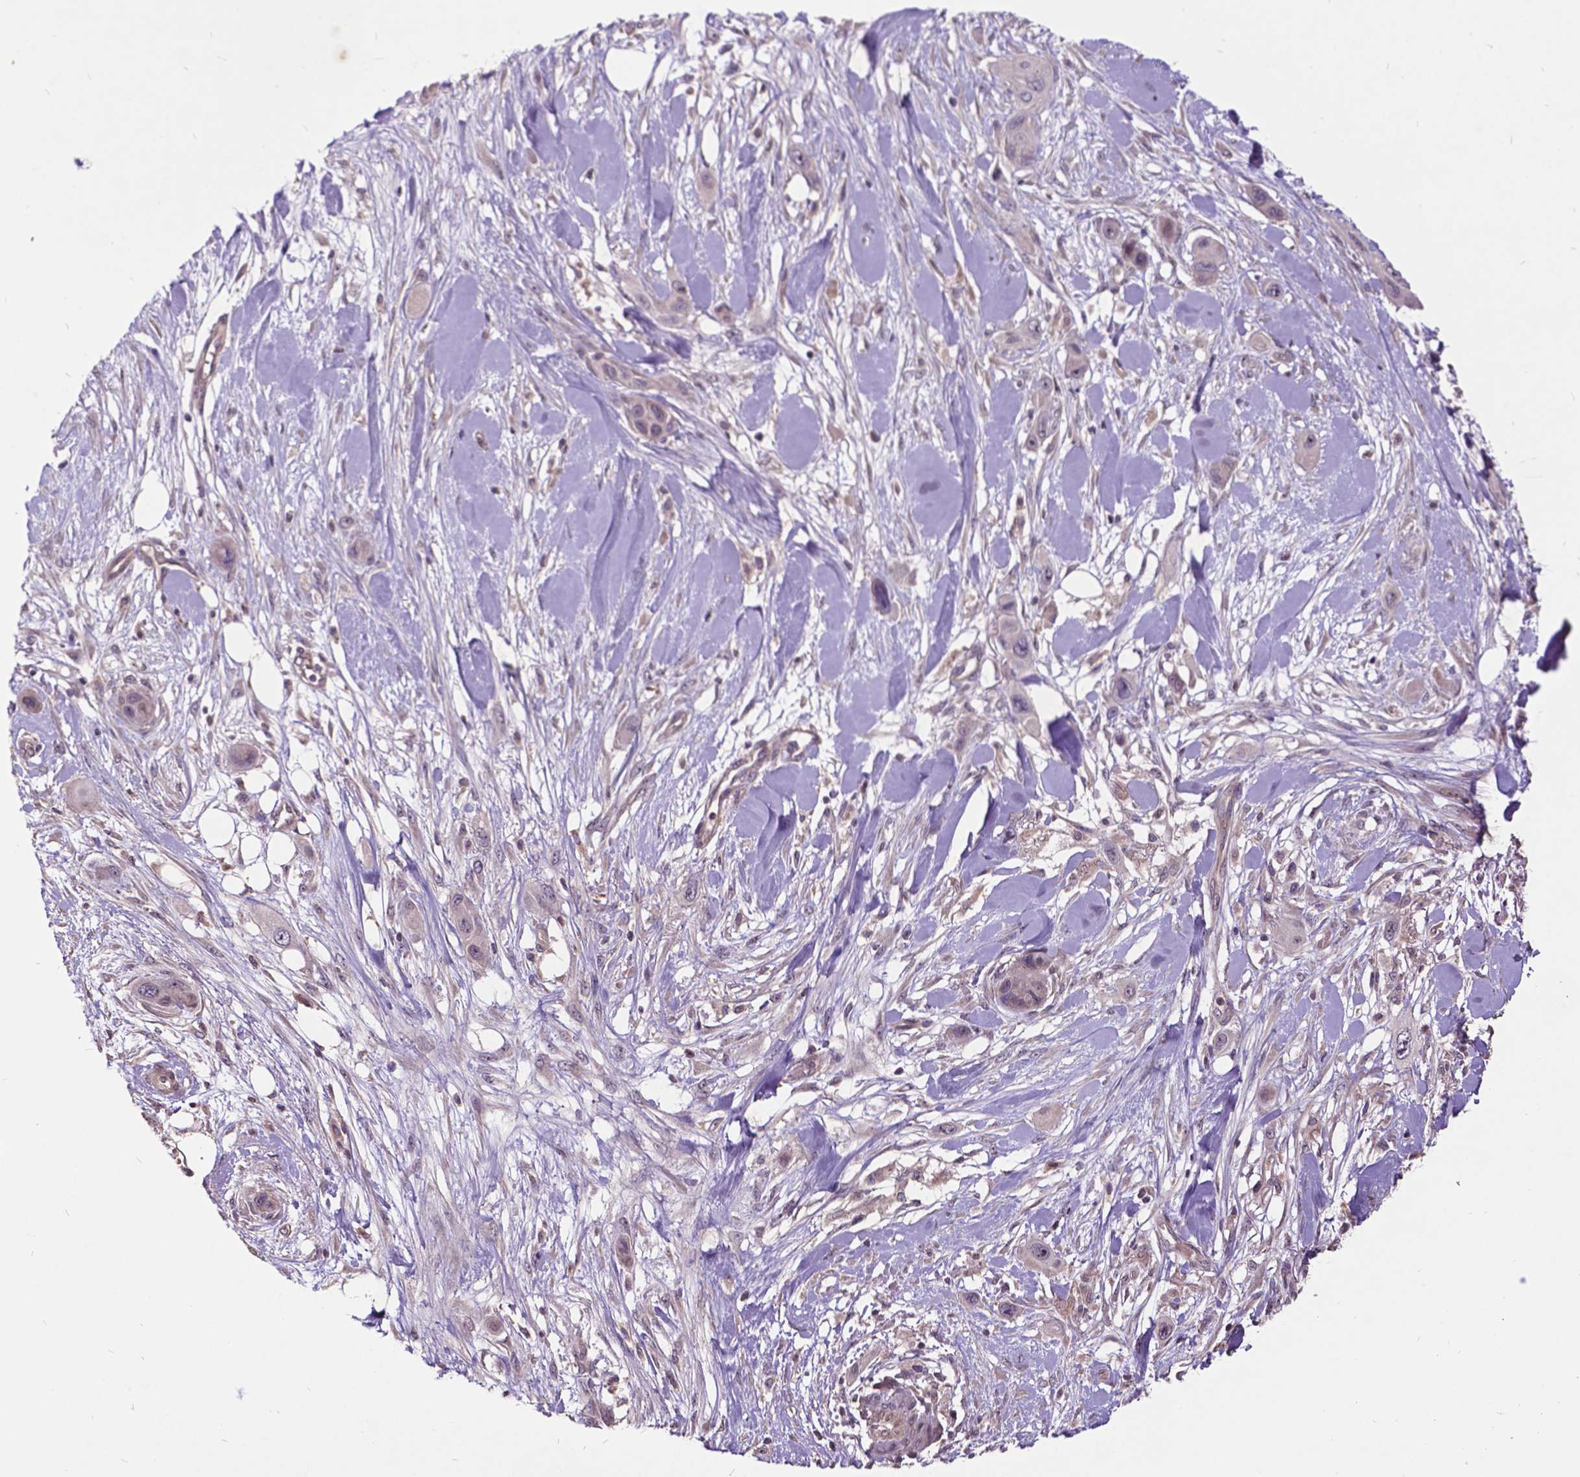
{"staining": {"intensity": "negative", "quantity": "none", "location": "none"}, "tissue": "skin cancer", "cell_type": "Tumor cells", "image_type": "cancer", "snomed": [{"axis": "morphology", "description": "Squamous cell carcinoma, NOS"}, {"axis": "topography", "description": "Skin"}], "caption": "There is no significant positivity in tumor cells of skin cancer (squamous cell carcinoma). The staining is performed using DAB (3,3'-diaminobenzidine) brown chromogen with nuclei counter-stained in using hematoxylin.", "gene": "AP1S3", "patient": {"sex": "male", "age": 79}}